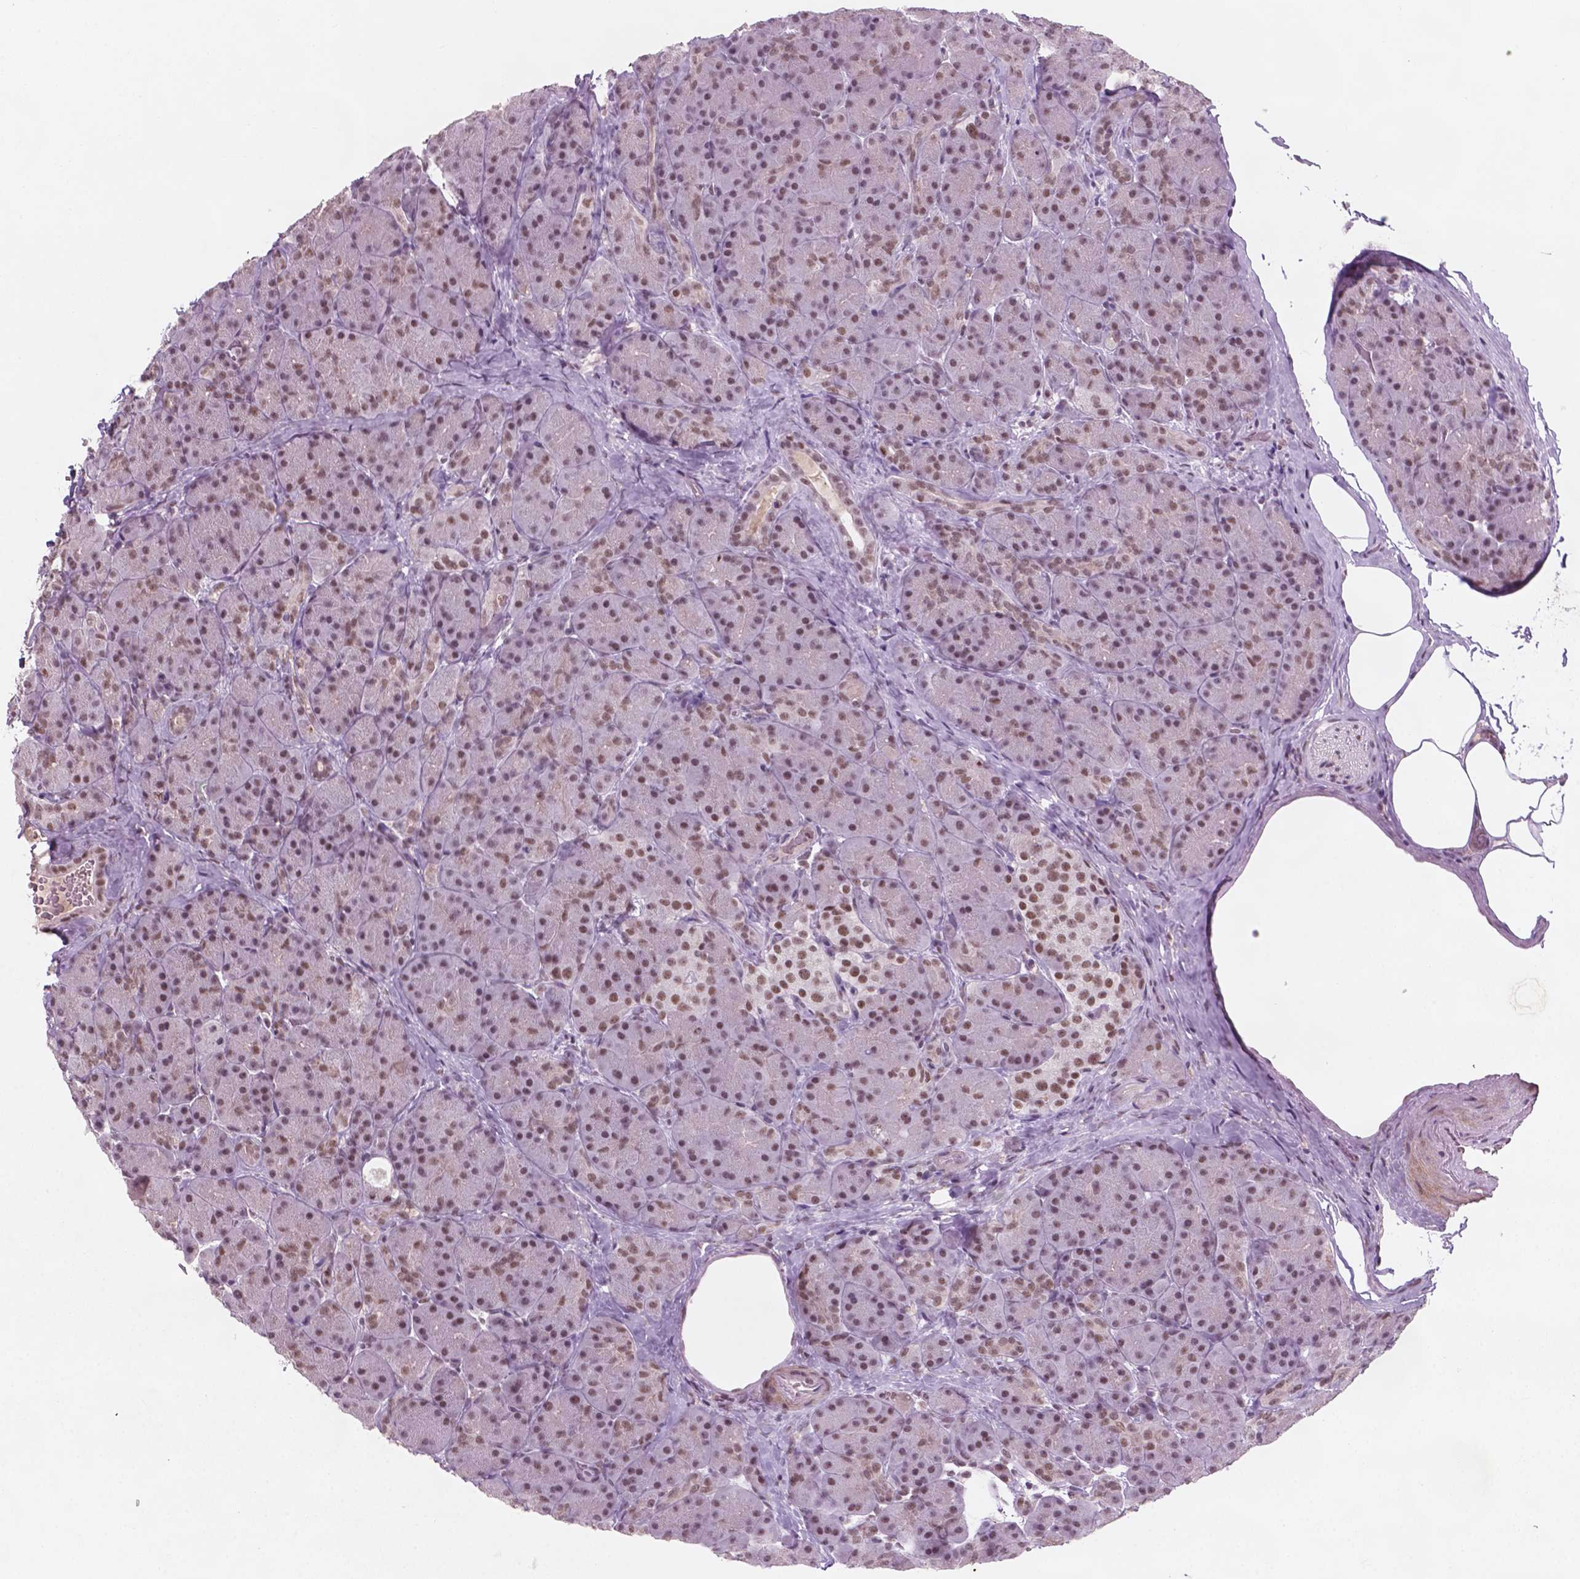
{"staining": {"intensity": "moderate", "quantity": ">75%", "location": "nuclear"}, "tissue": "pancreas", "cell_type": "Exocrine glandular cells", "image_type": "normal", "snomed": [{"axis": "morphology", "description": "Normal tissue, NOS"}, {"axis": "topography", "description": "Pancreas"}], "caption": "Immunohistochemical staining of normal pancreas exhibits medium levels of moderate nuclear positivity in approximately >75% of exocrine glandular cells.", "gene": "CTR9", "patient": {"sex": "male", "age": 57}}